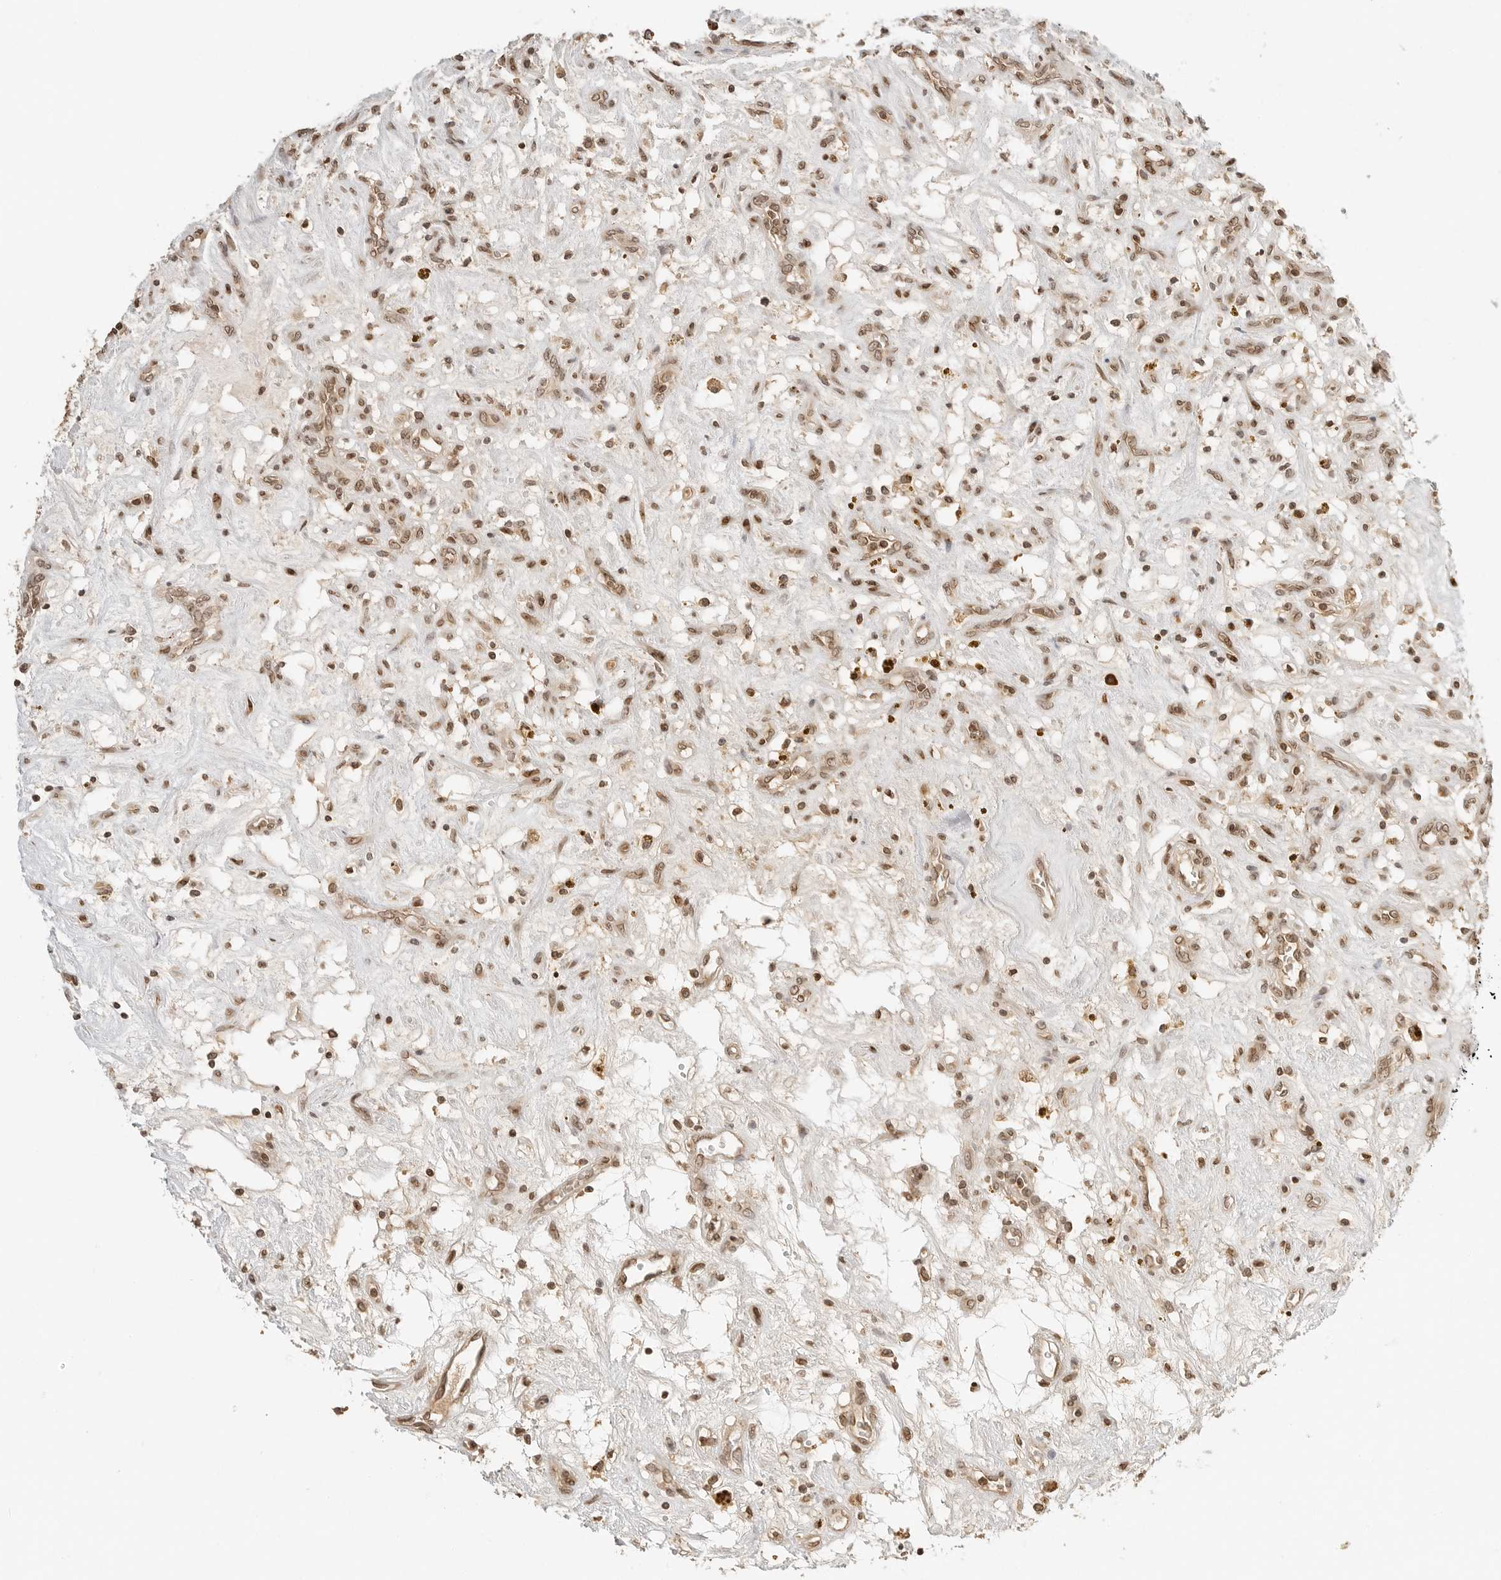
{"staining": {"intensity": "moderate", "quantity": ">75%", "location": "nuclear"}, "tissue": "renal cancer", "cell_type": "Tumor cells", "image_type": "cancer", "snomed": [{"axis": "morphology", "description": "Adenocarcinoma, NOS"}, {"axis": "topography", "description": "Kidney"}], "caption": "Human adenocarcinoma (renal) stained for a protein (brown) shows moderate nuclear positive positivity in about >75% of tumor cells.", "gene": "POLH", "patient": {"sex": "female", "age": 57}}